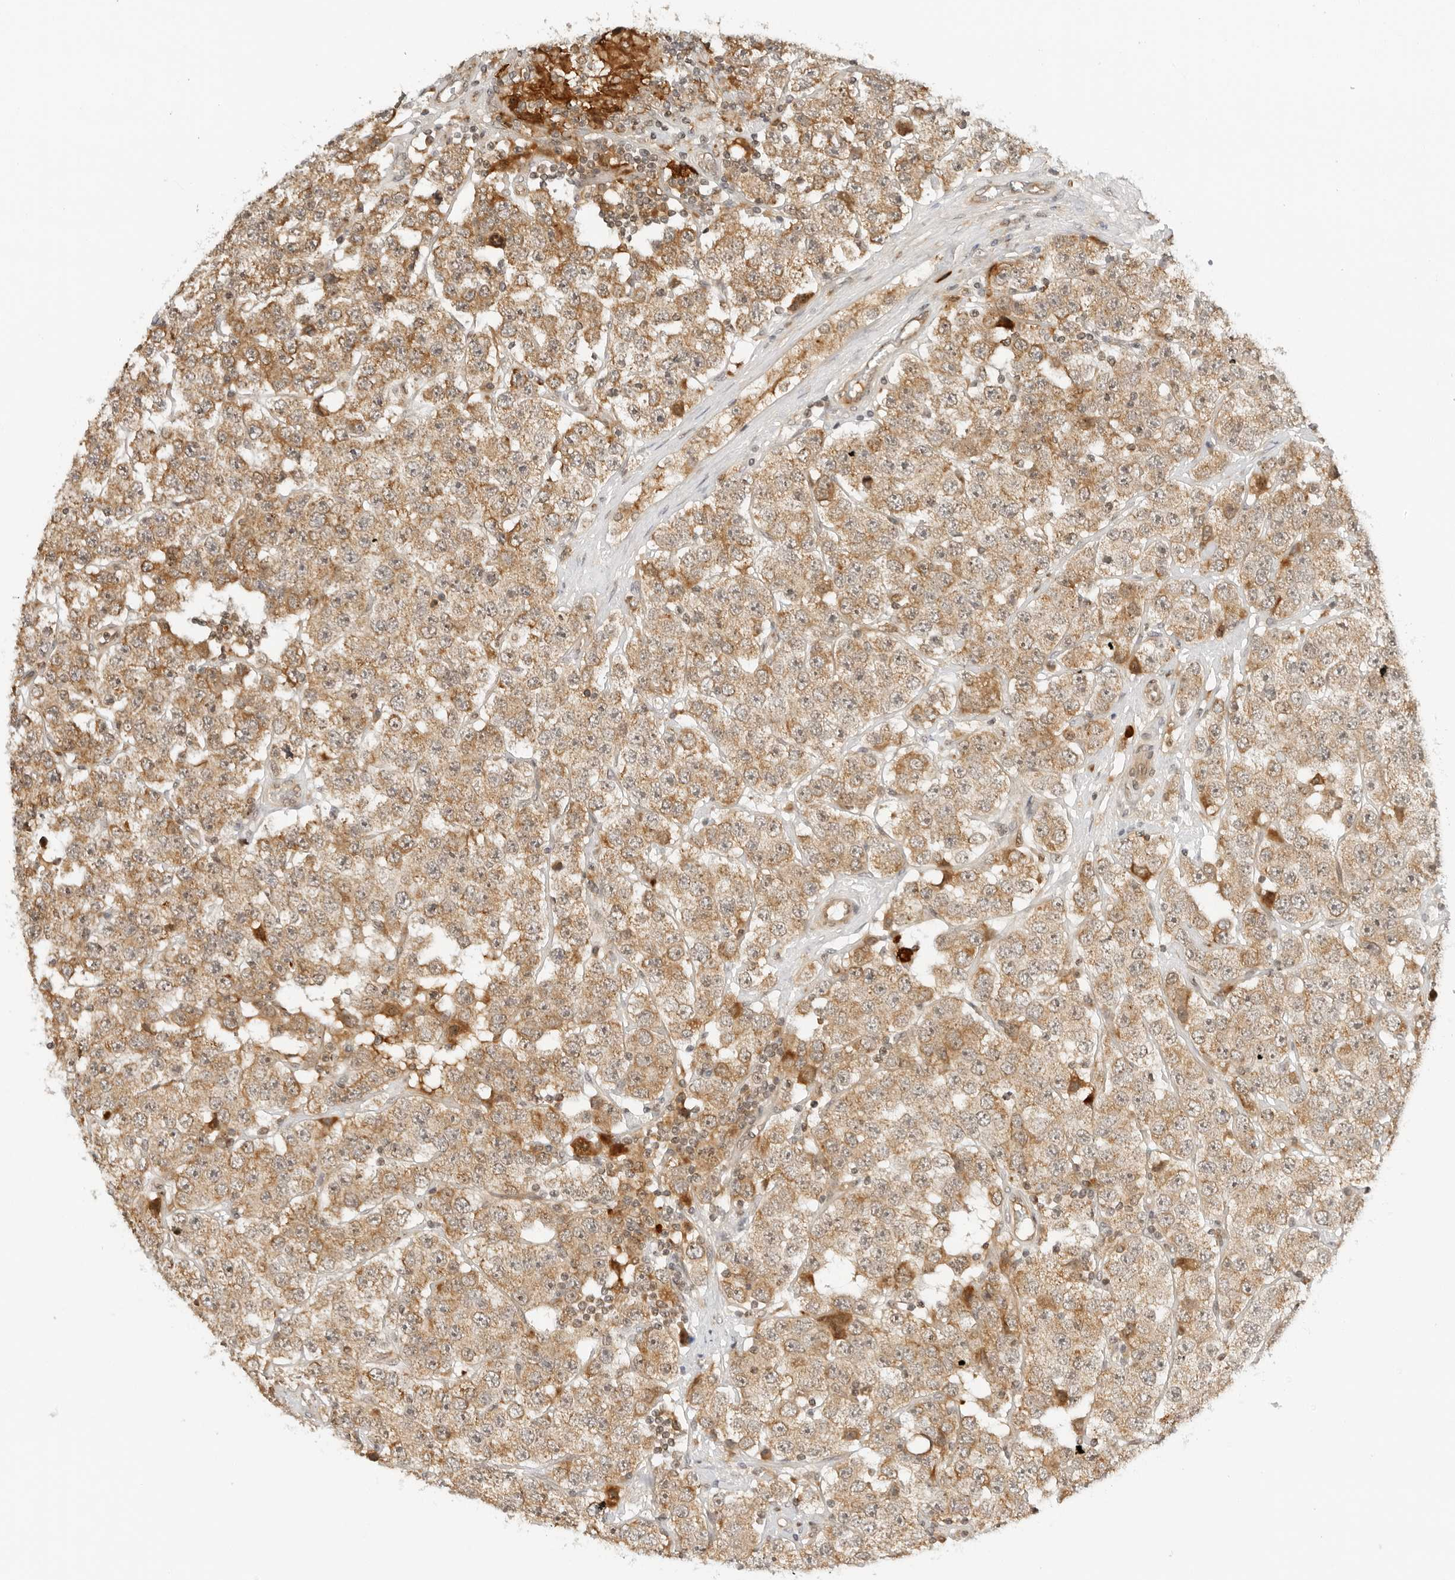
{"staining": {"intensity": "moderate", "quantity": ">75%", "location": "cytoplasmic/membranous"}, "tissue": "testis cancer", "cell_type": "Tumor cells", "image_type": "cancer", "snomed": [{"axis": "morphology", "description": "Seminoma, NOS"}, {"axis": "topography", "description": "Testis"}], "caption": "This histopathology image displays testis cancer (seminoma) stained with IHC to label a protein in brown. The cytoplasmic/membranous of tumor cells show moderate positivity for the protein. Nuclei are counter-stained blue.", "gene": "RC3H1", "patient": {"sex": "male", "age": 28}}